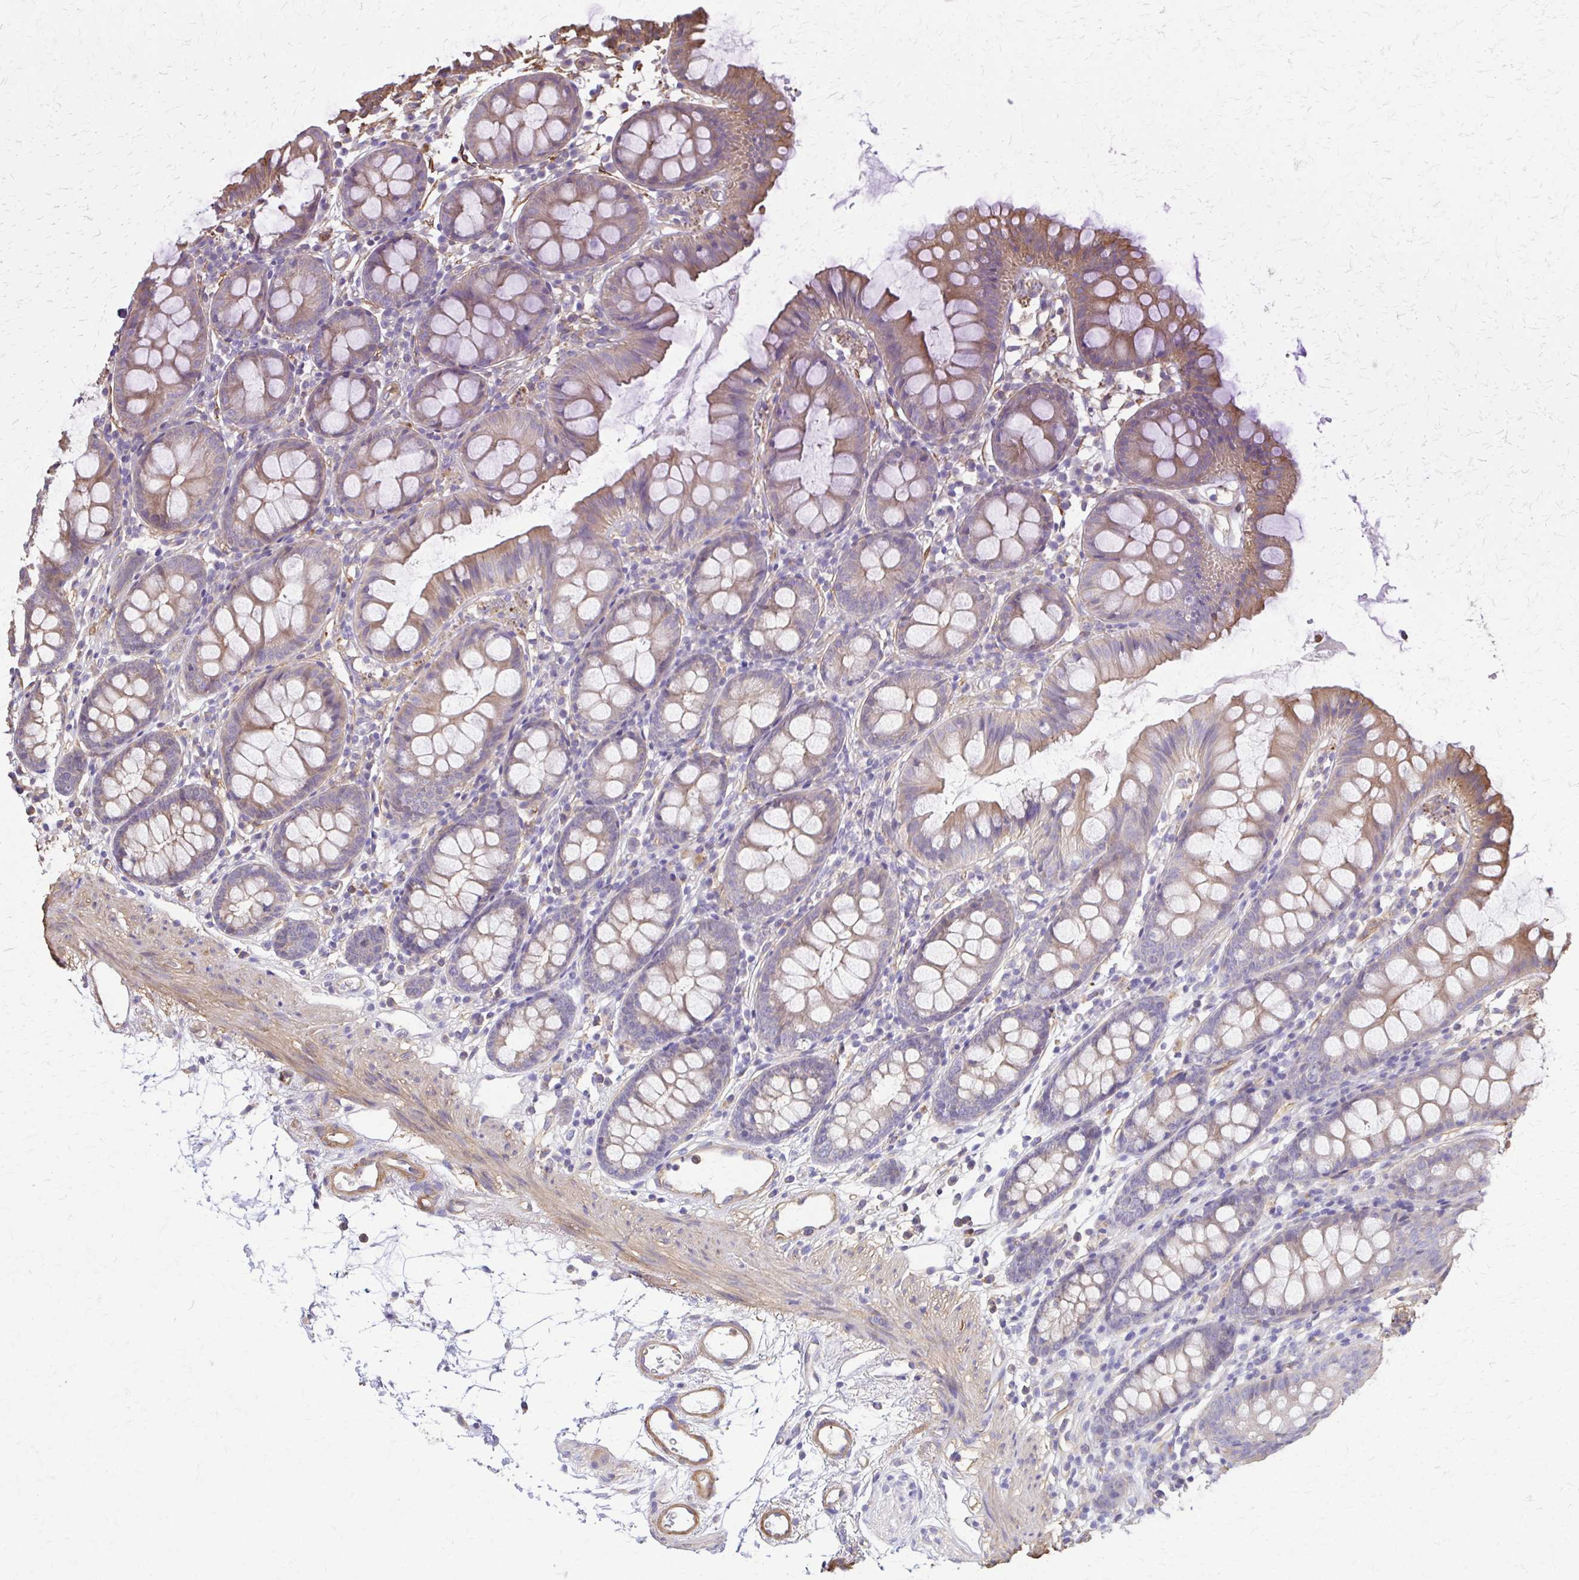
{"staining": {"intensity": "moderate", "quantity": ">75%", "location": "cytoplasmic/membranous"}, "tissue": "colon", "cell_type": "Endothelial cells", "image_type": "normal", "snomed": [{"axis": "morphology", "description": "Normal tissue, NOS"}, {"axis": "topography", "description": "Colon"}], "caption": "Immunohistochemical staining of benign human colon shows >75% levels of moderate cytoplasmic/membranous protein staining in approximately >75% of endothelial cells.", "gene": "DSP", "patient": {"sex": "female", "age": 84}}